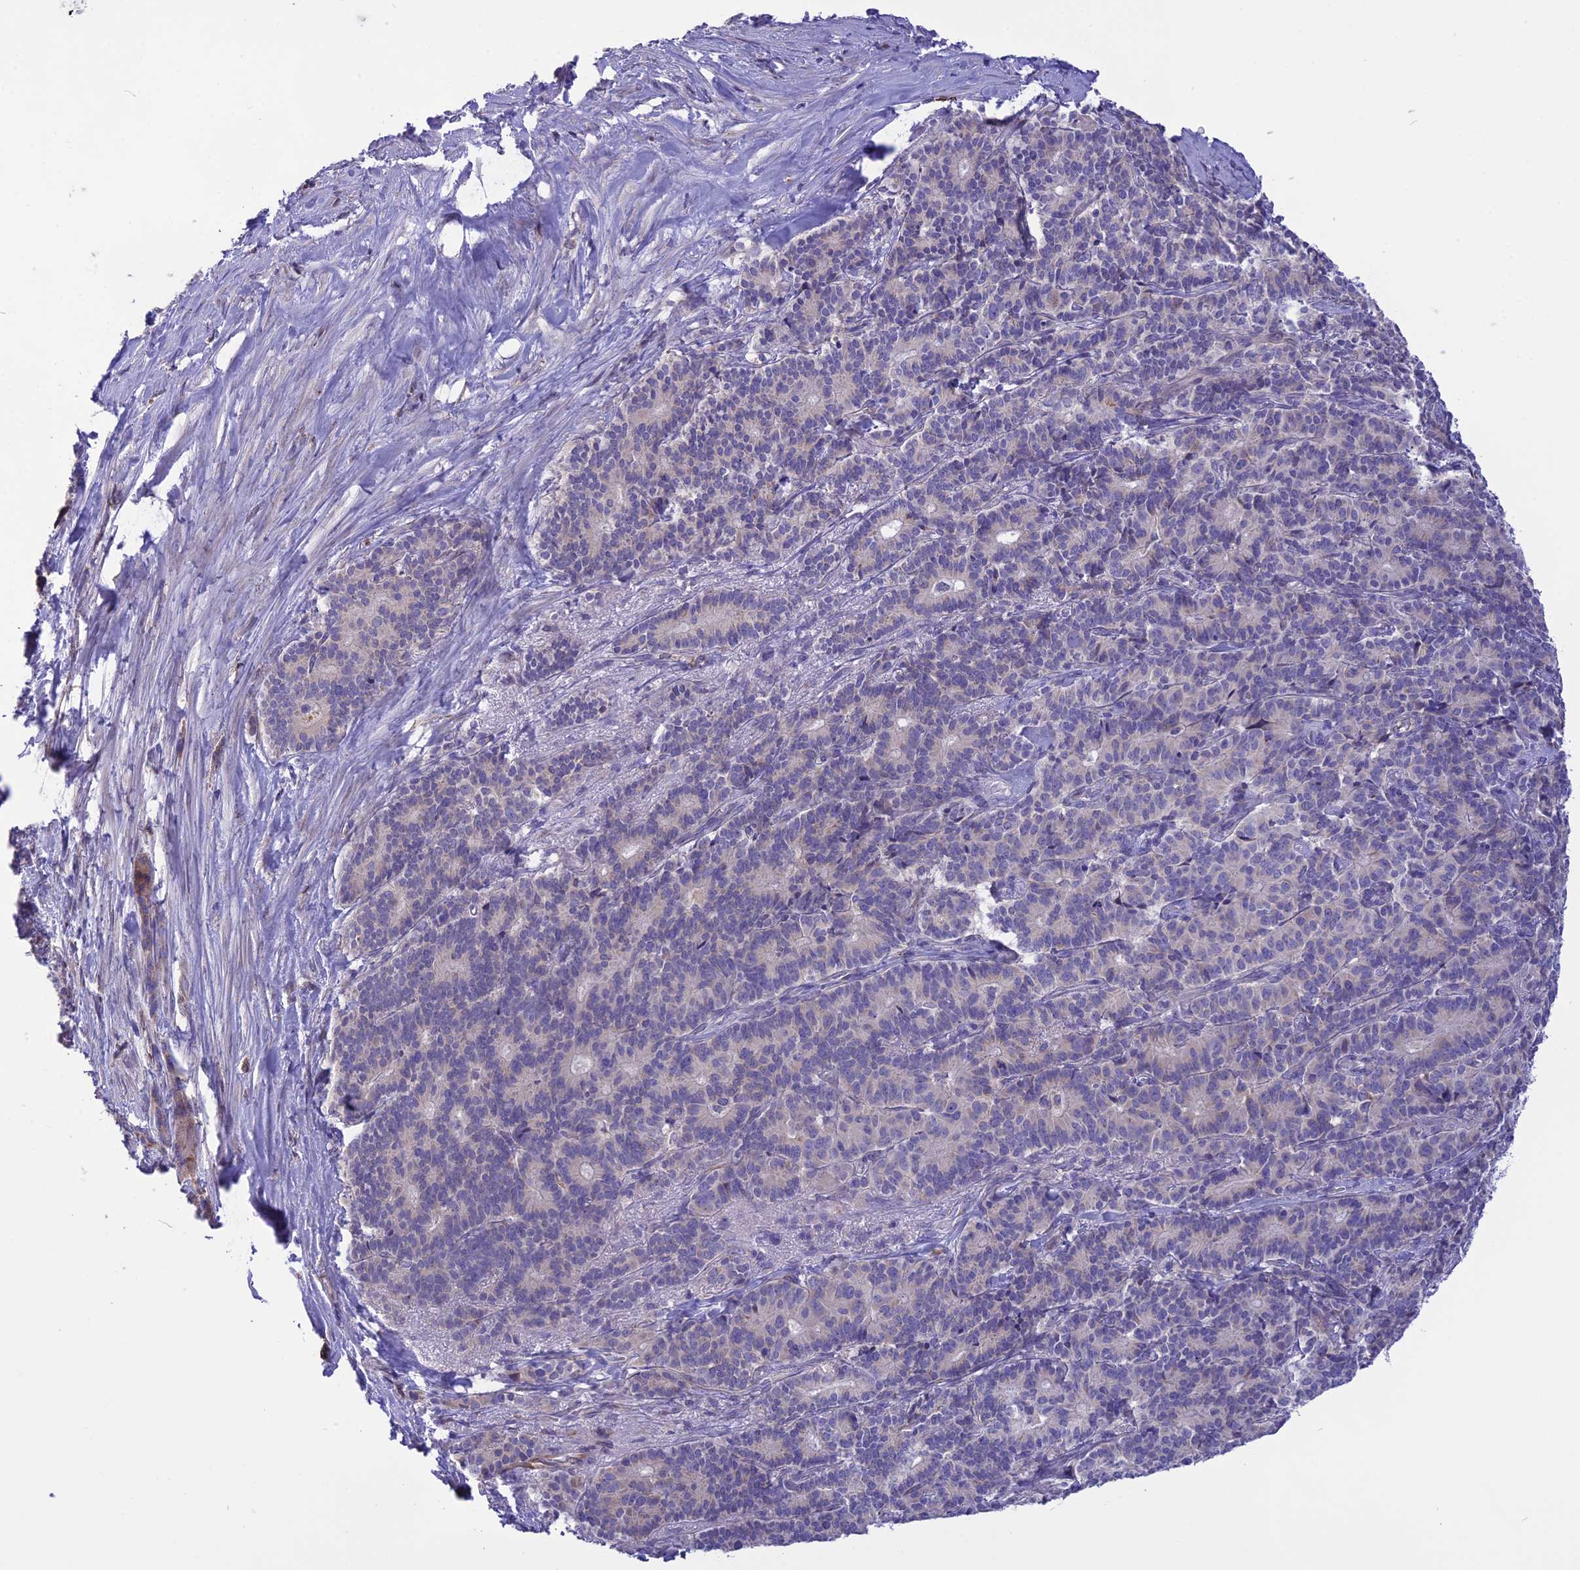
{"staining": {"intensity": "negative", "quantity": "none", "location": "none"}, "tissue": "pancreatic cancer", "cell_type": "Tumor cells", "image_type": "cancer", "snomed": [{"axis": "morphology", "description": "Adenocarcinoma, NOS"}, {"axis": "topography", "description": "Pancreas"}], "caption": "There is no significant expression in tumor cells of pancreatic adenocarcinoma. The staining was performed using DAB to visualize the protein expression in brown, while the nuclei were stained in blue with hematoxylin (Magnification: 20x).", "gene": "DOC2B", "patient": {"sex": "female", "age": 74}}